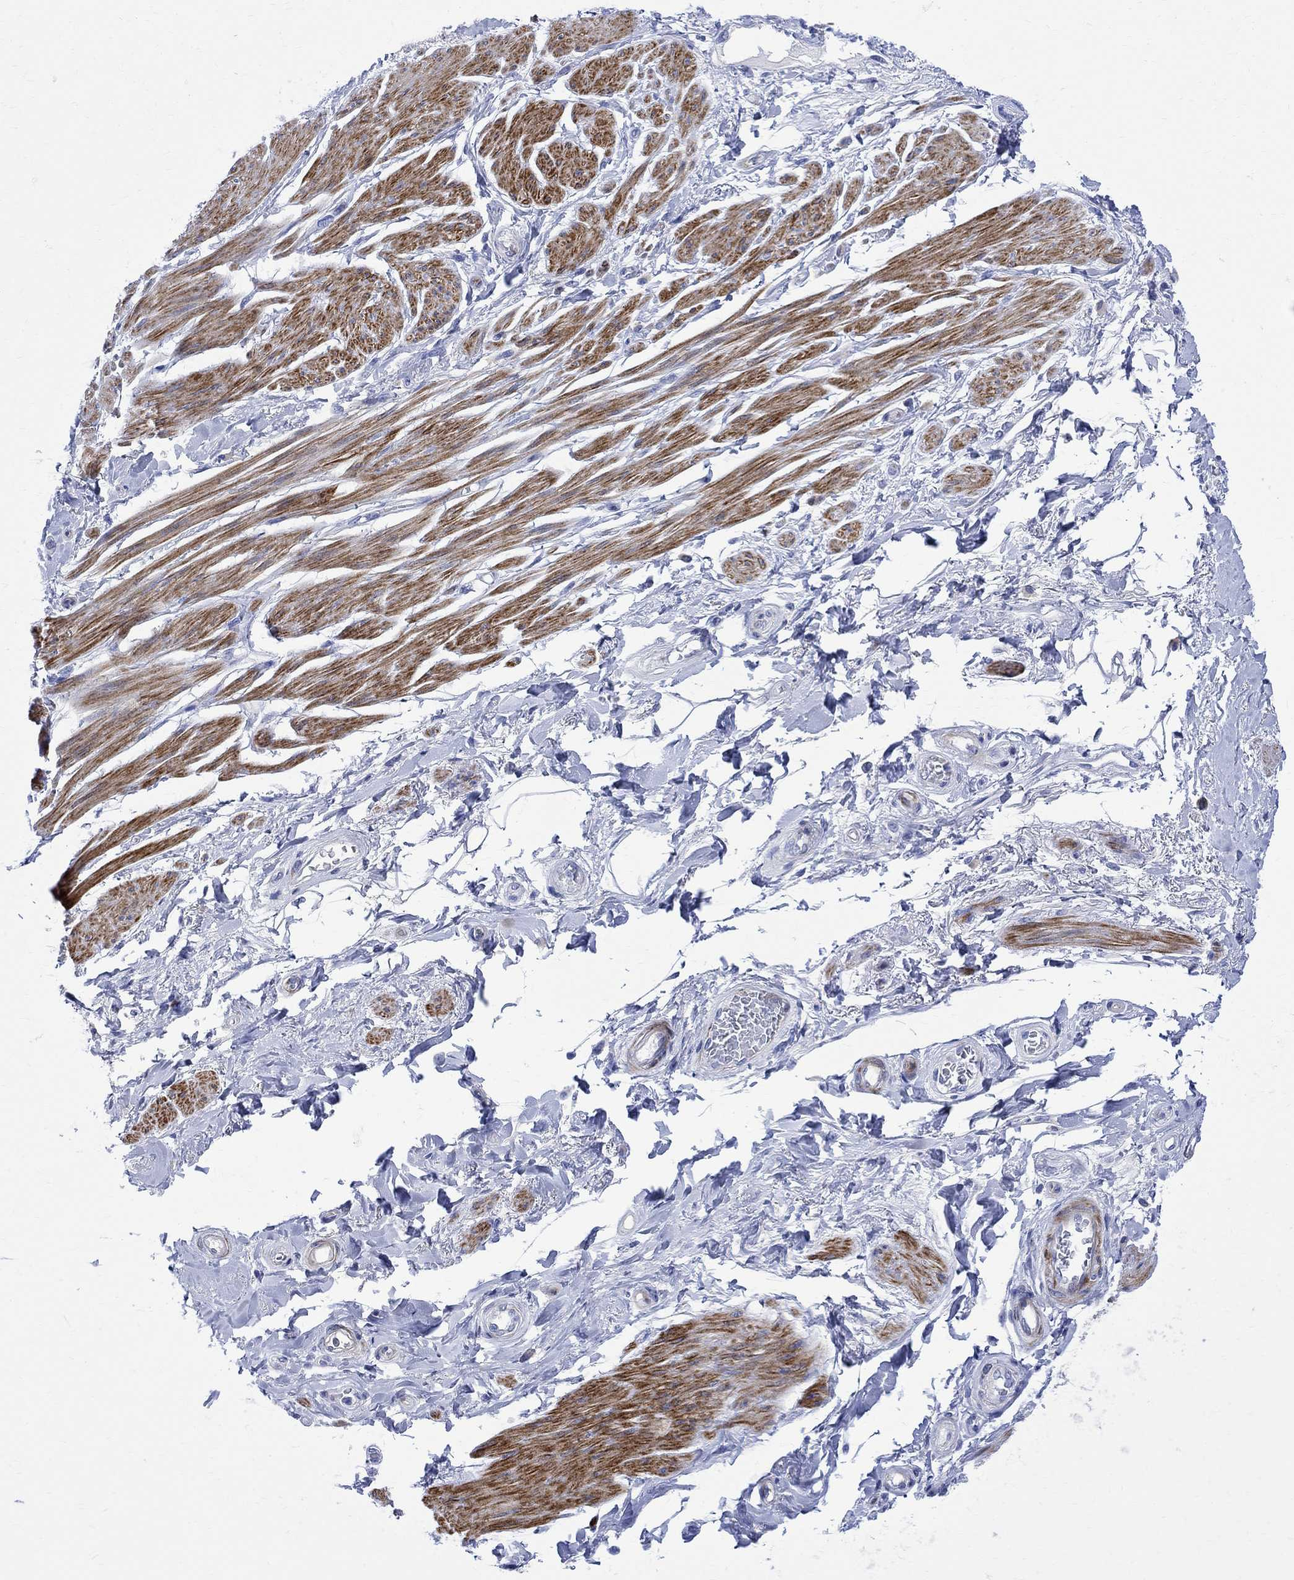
{"staining": {"intensity": "negative", "quantity": "none", "location": "none"}, "tissue": "adipose tissue", "cell_type": "Adipocytes", "image_type": "normal", "snomed": [{"axis": "morphology", "description": "Normal tissue, NOS"}, {"axis": "topography", "description": "Skeletal muscle"}, {"axis": "topography", "description": "Anal"}, {"axis": "topography", "description": "Peripheral nerve tissue"}], "caption": "DAB (3,3'-diaminobenzidine) immunohistochemical staining of benign human adipose tissue shows no significant staining in adipocytes. Nuclei are stained in blue.", "gene": "PARVB", "patient": {"sex": "male", "age": 53}}